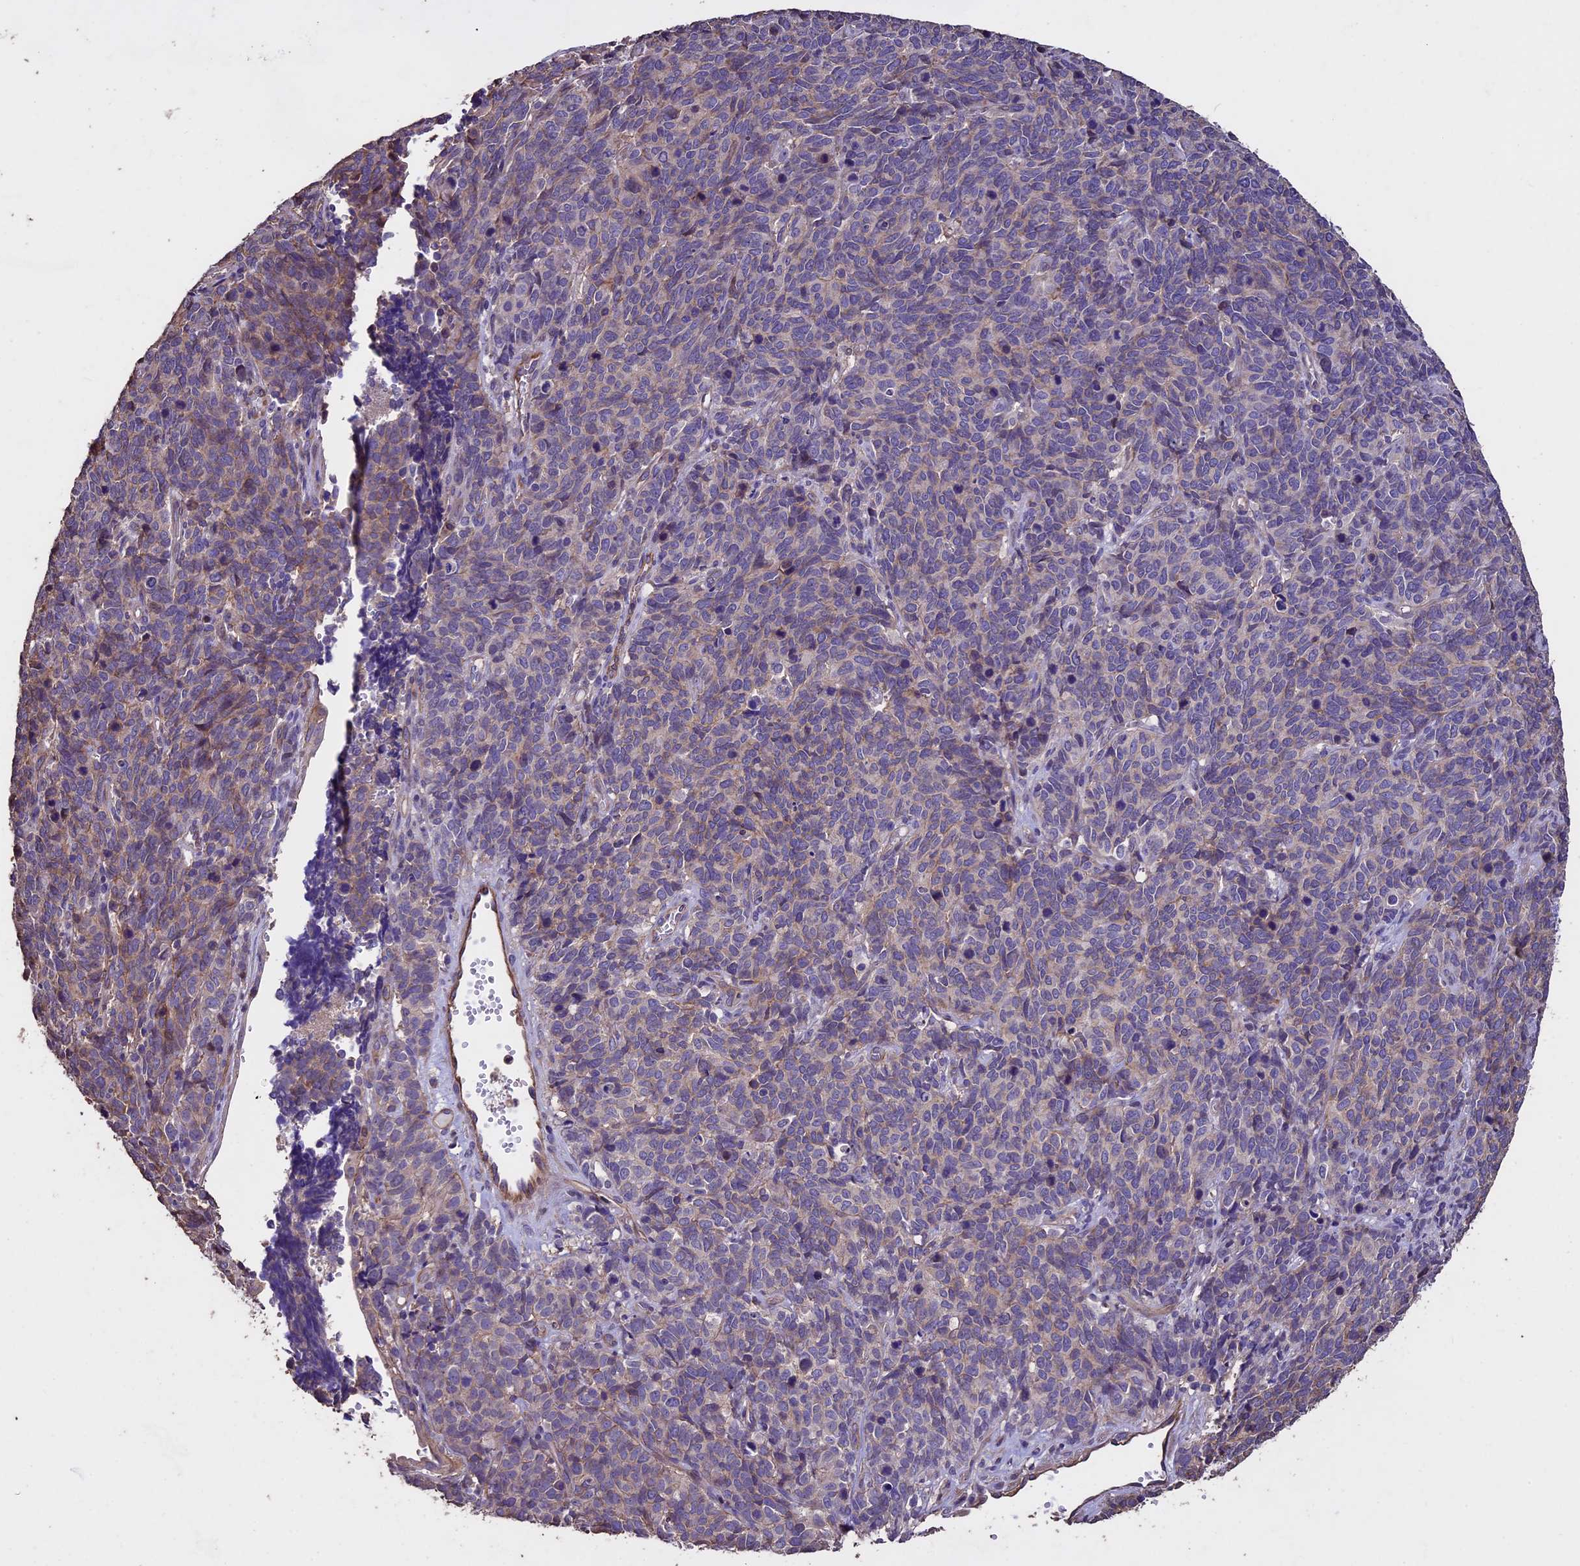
{"staining": {"intensity": "weak", "quantity": "25%-75%", "location": "cytoplasmic/membranous"}, "tissue": "cervical cancer", "cell_type": "Tumor cells", "image_type": "cancer", "snomed": [{"axis": "morphology", "description": "Squamous cell carcinoma, NOS"}, {"axis": "topography", "description": "Cervix"}], "caption": "Human cervical cancer (squamous cell carcinoma) stained for a protein (brown) reveals weak cytoplasmic/membranous positive positivity in approximately 25%-75% of tumor cells.", "gene": "USB1", "patient": {"sex": "female", "age": 60}}